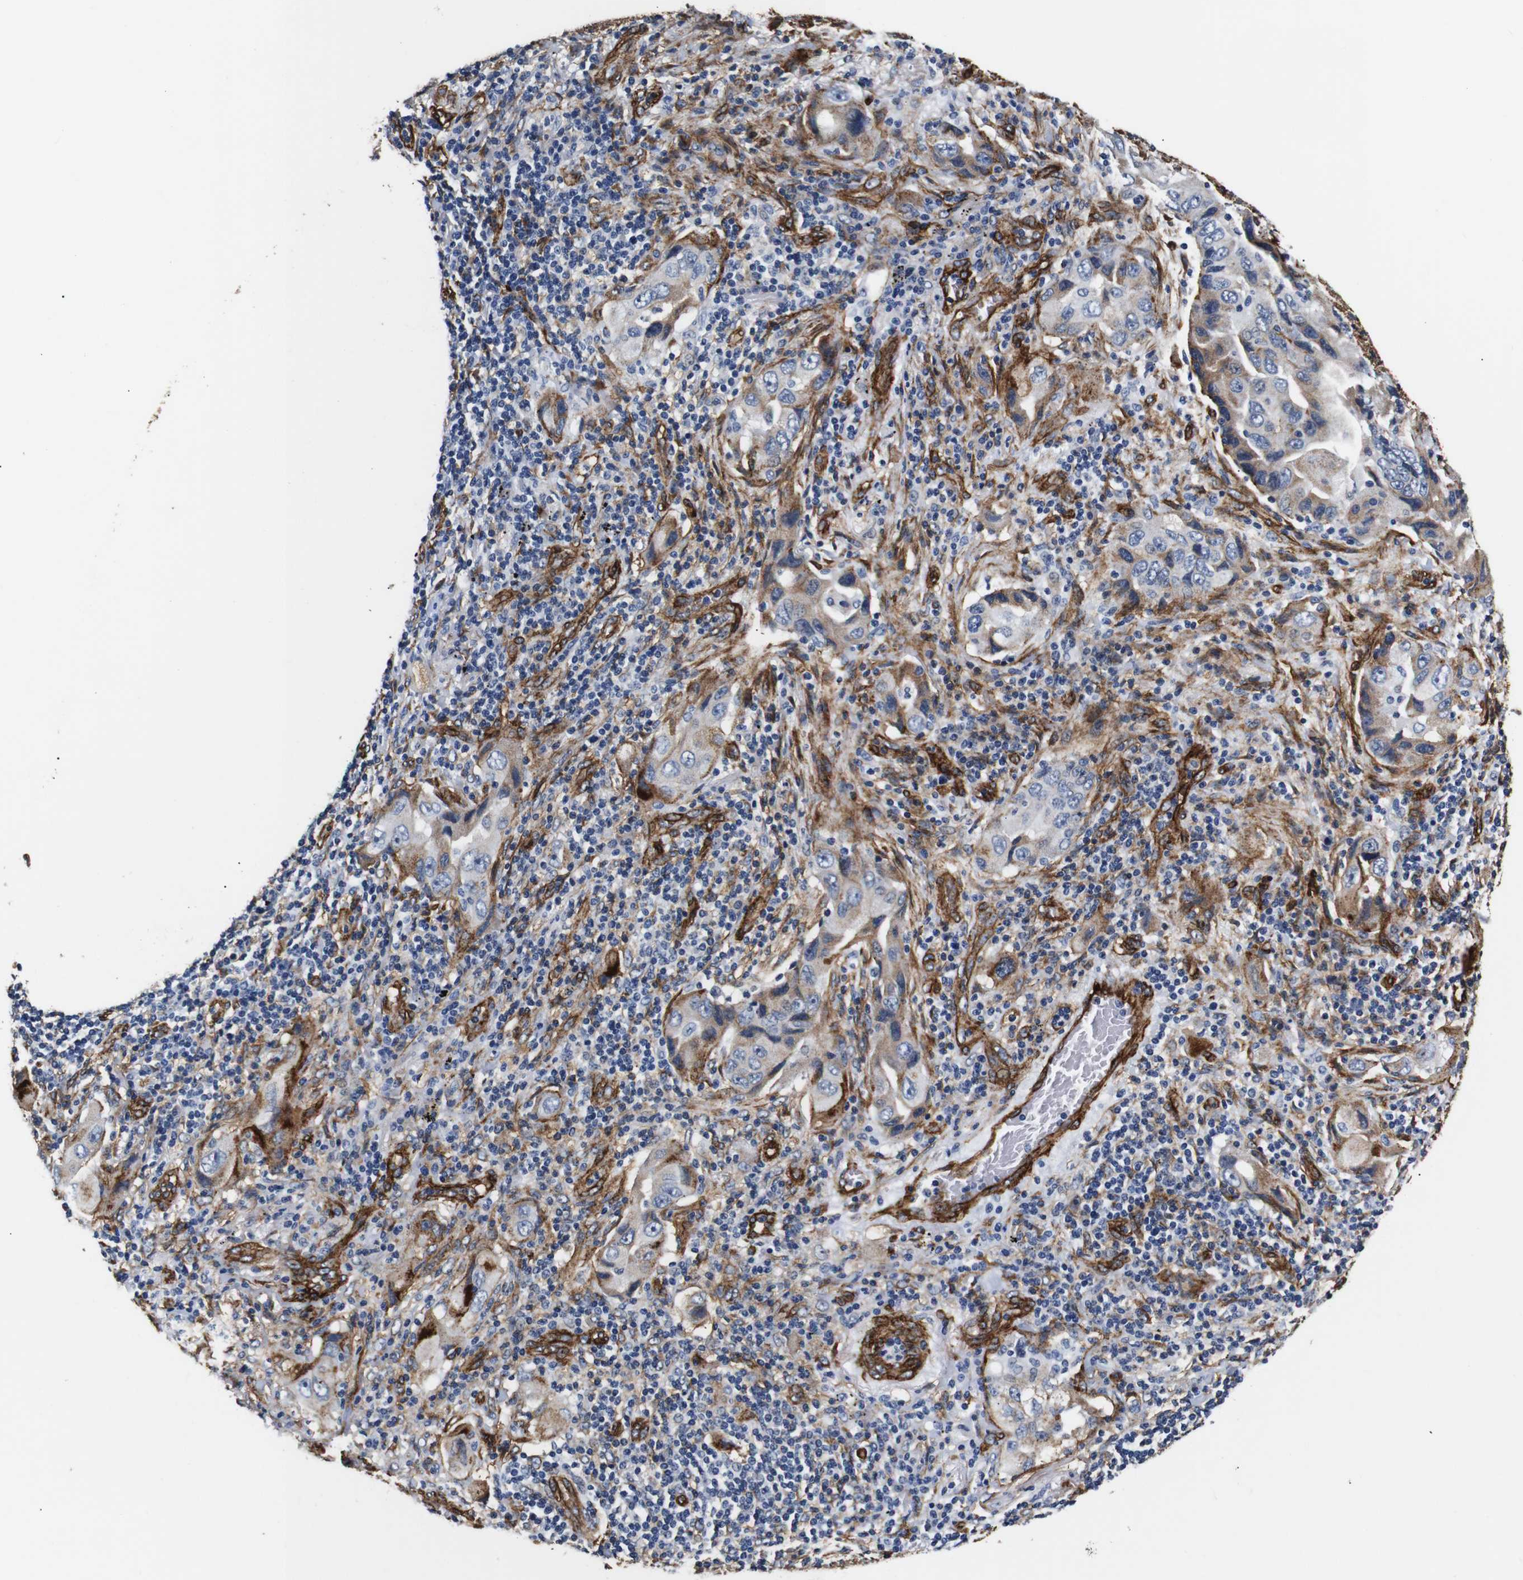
{"staining": {"intensity": "moderate", "quantity": "25%-75%", "location": "cytoplasmic/membranous"}, "tissue": "lung cancer", "cell_type": "Tumor cells", "image_type": "cancer", "snomed": [{"axis": "morphology", "description": "Adenocarcinoma, NOS"}, {"axis": "topography", "description": "Lung"}], "caption": "Brown immunohistochemical staining in human lung adenocarcinoma shows moderate cytoplasmic/membranous expression in about 25%-75% of tumor cells. (IHC, brightfield microscopy, high magnification).", "gene": "CAV2", "patient": {"sex": "female", "age": 65}}